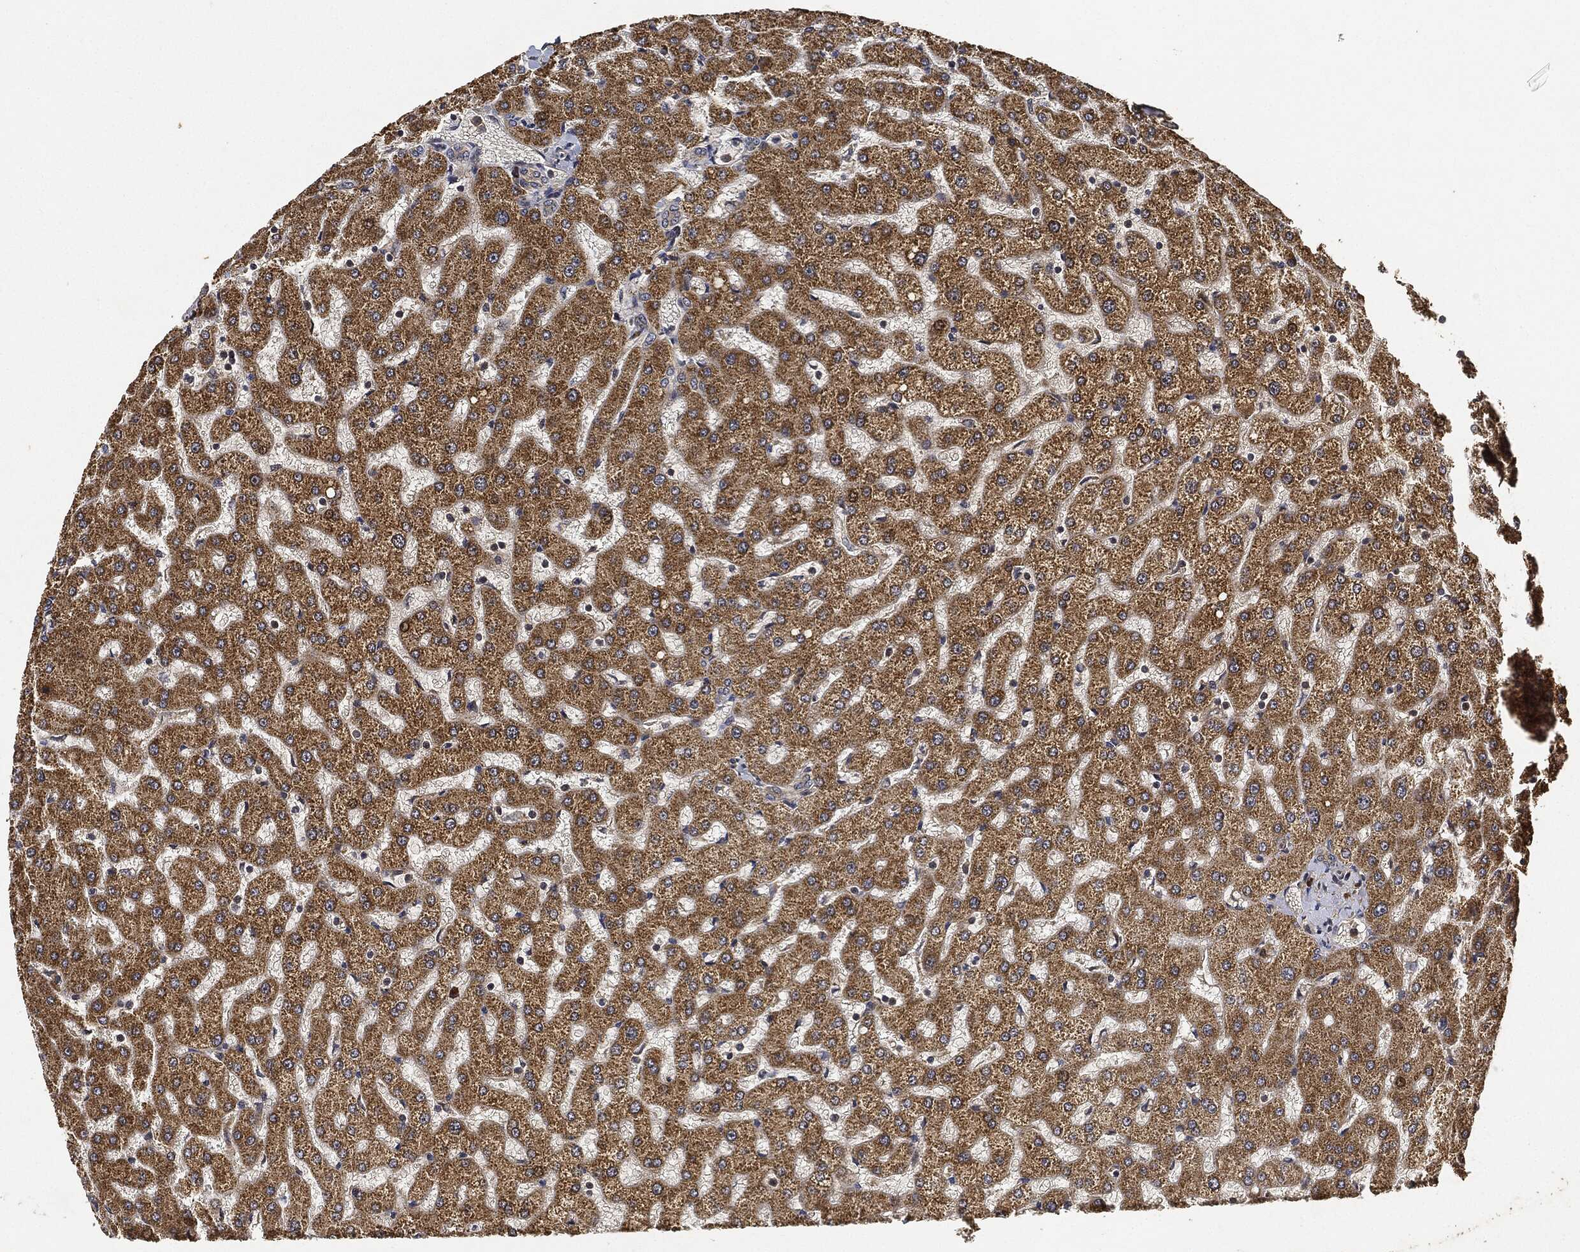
{"staining": {"intensity": "negative", "quantity": "none", "location": "none"}, "tissue": "liver", "cell_type": "Cholangiocytes", "image_type": "normal", "snomed": [{"axis": "morphology", "description": "Normal tissue, NOS"}, {"axis": "topography", "description": "Liver"}], "caption": "IHC of benign liver shows no positivity in cholangiocytes.", "gene": "MLST8", "patient": {"sex": "female", "age": 50}}